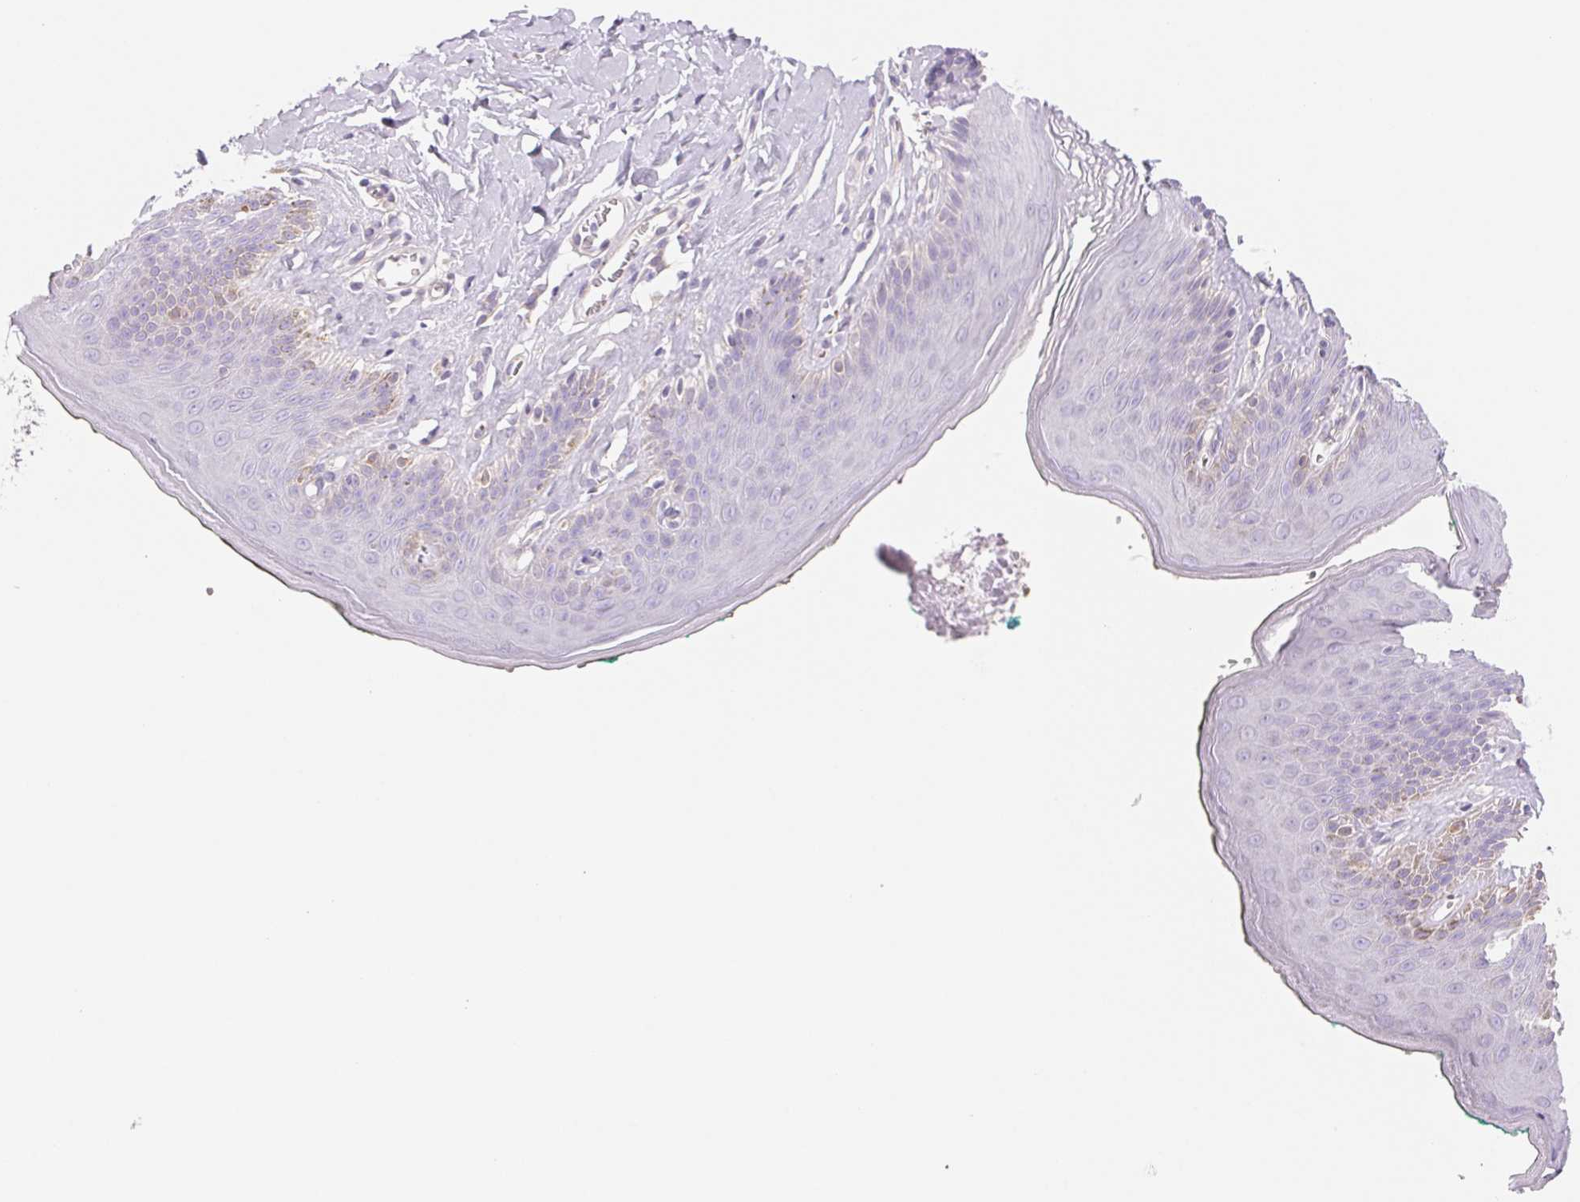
{"staining": {"intensity": "negative", "quantity": "none", "location": "none"}, "tissue": "skin", "cell_type": "Epidermal cells", "image_type": "normal", "snomed": [{"axis": "morphology", "description": "Normal tissue, NOS"}, {"axis": "topography", "description": "Vulva"}, {"axis": "topography", "description": "Peripheral nerve tissue"}], "caption": "This is an immunohistochemistry (IHC) histopathology image of normal skin. There is no expression in epidermal cells.", "gene": "CTNND2", "patient": {"sex": "female", "age": 66}}